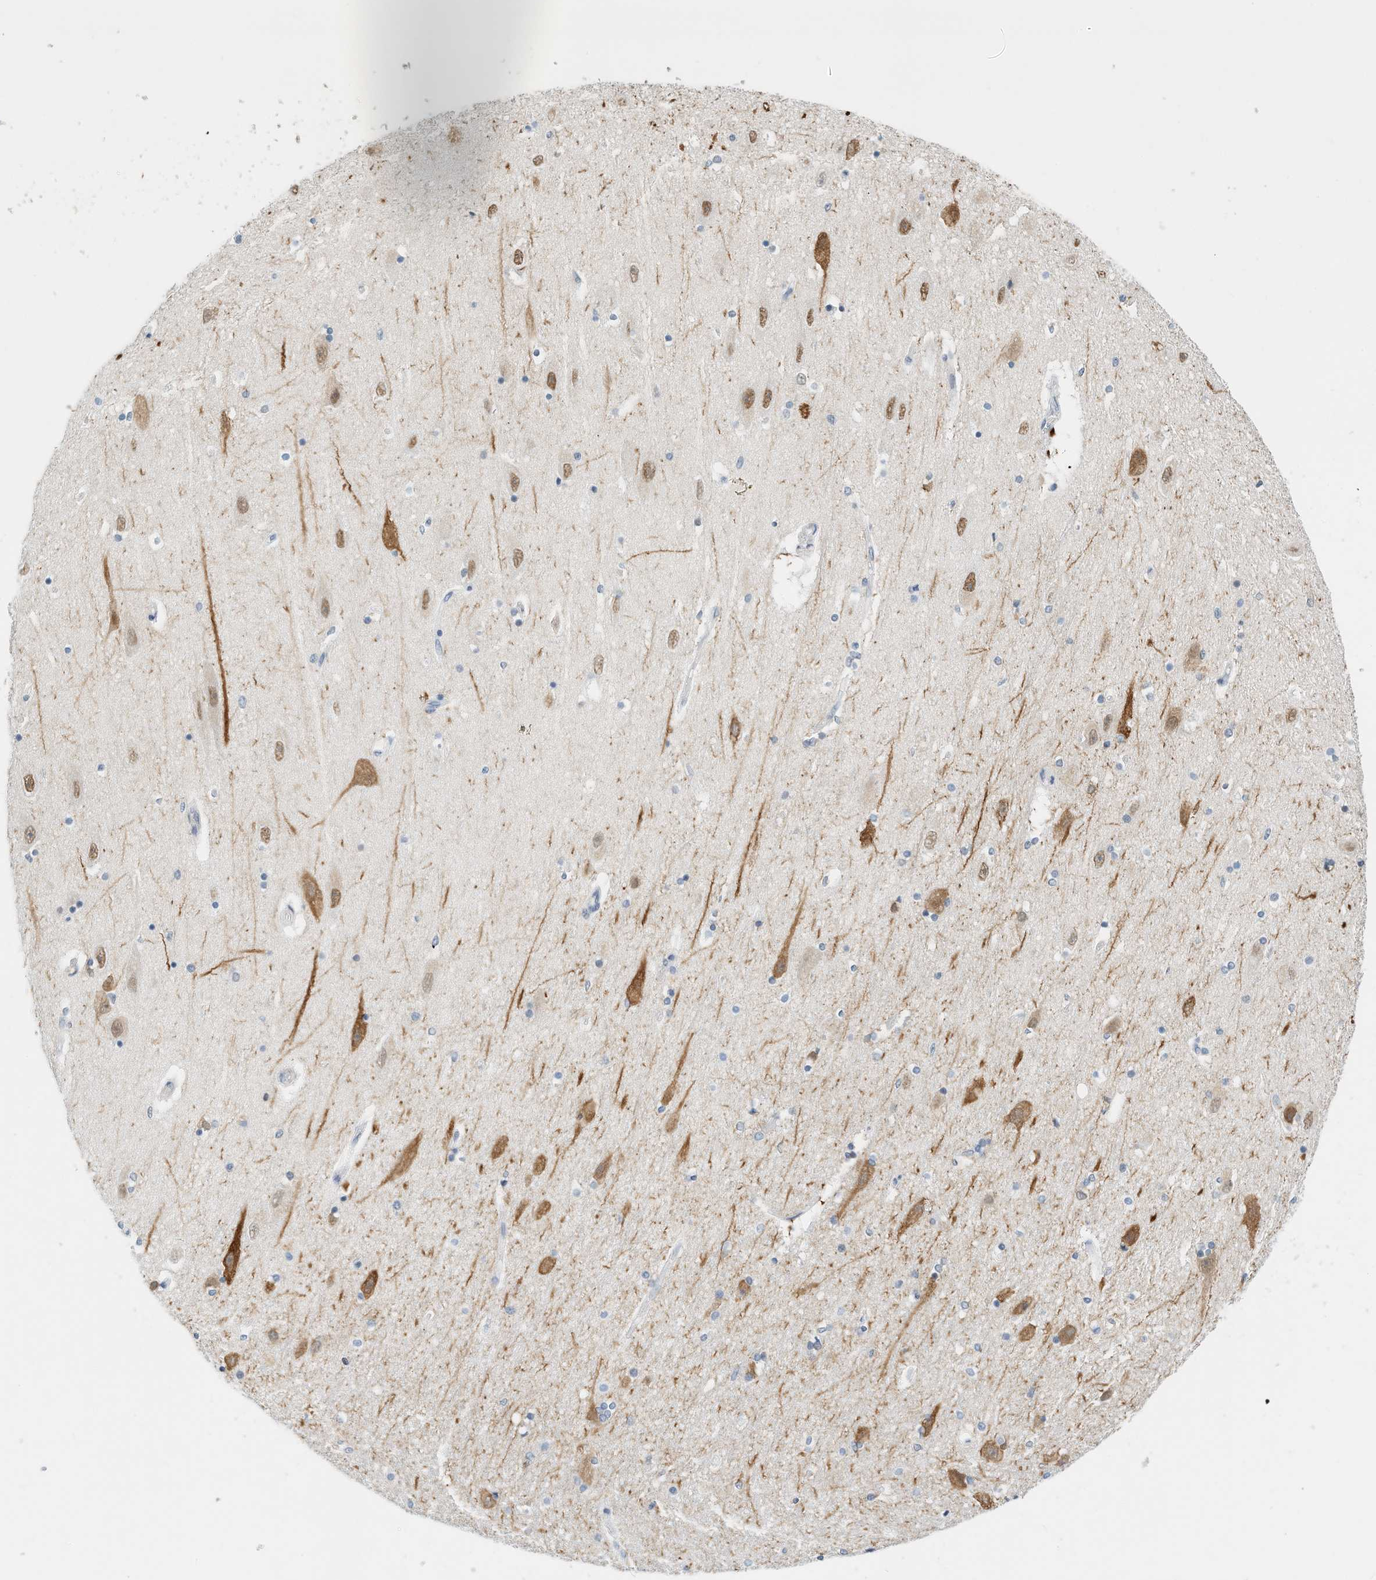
{"staining": {"intensity": "negative", "quantity": "none", "location": "none"}, "tissue": "hippocampus", "cell_type": "Glial cells", "image_type": "normal", "snomed": [{"axis": "morphology", "description": "Normal tissue, NOS"}, {"axis": "topography", "description": "Hippocampus"}], "caption": "Normal hippocampus was stained to show a protein in brown. There is no significant staining in glial cells.", "gene": "ARHGAP28", "patient": {"sex": "female", "age": 54}}